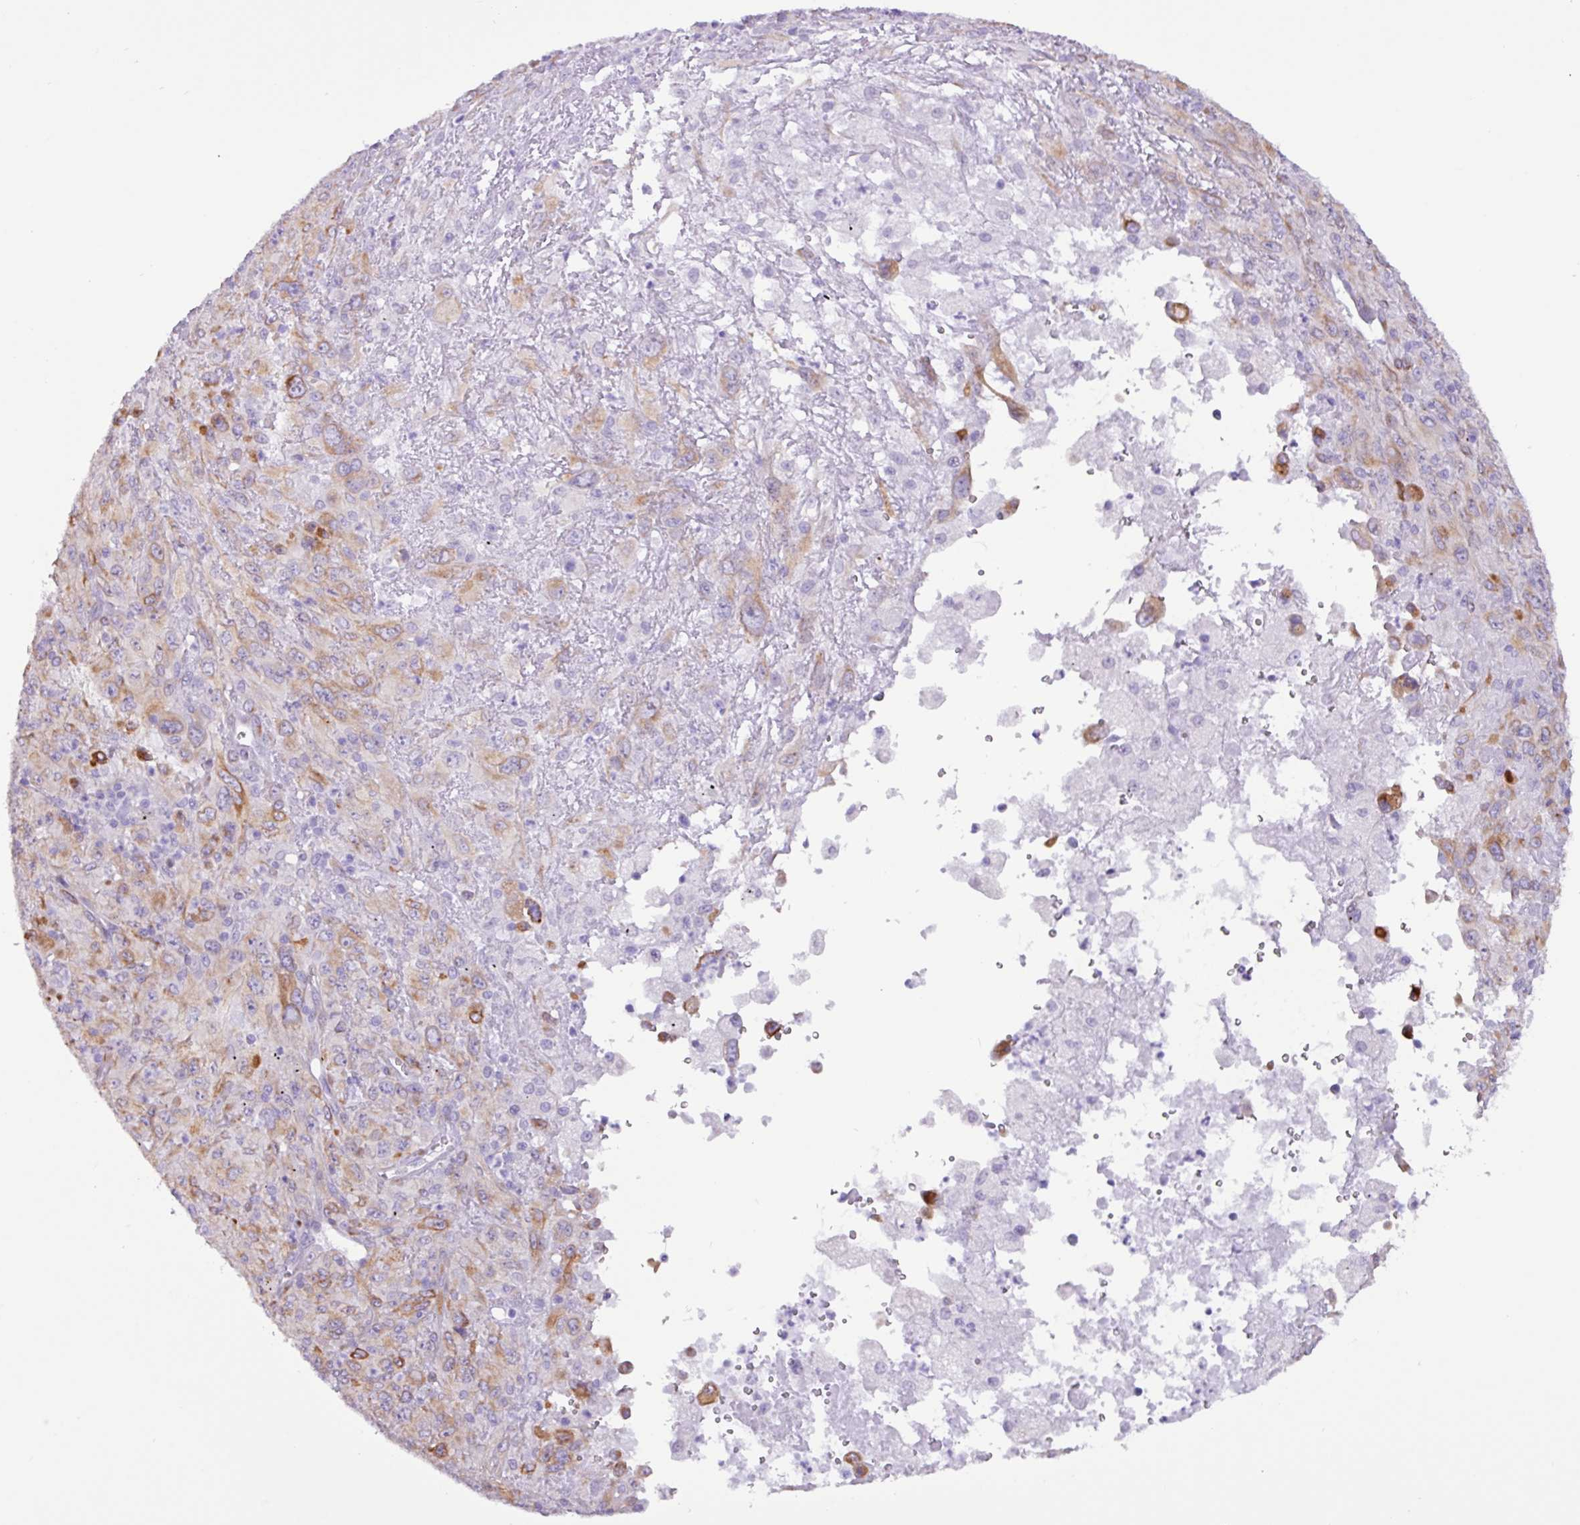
{"staining": {"intensity": "moderate", "quantity": "<25%", "location": "cytoplasmic/membranous"}, "tissue": "melanoma", "cell_type": "Tumor cells", "image_type": "cancer", "snomed": [{"axis": "morphology", "description": "Malignant melanoma, Metastatic site"}, {"axis": "topography", "description": "Skin"}], "caption": "There is low levels of moderate cytoplasmic/membranous expression in tumor cells of malignant melanoma (metastatic site), as demonstrated by immunohistochemical staining (brown color).", "gene": "SLC38A1", "patient": {"sex": "female", "age": 56}}